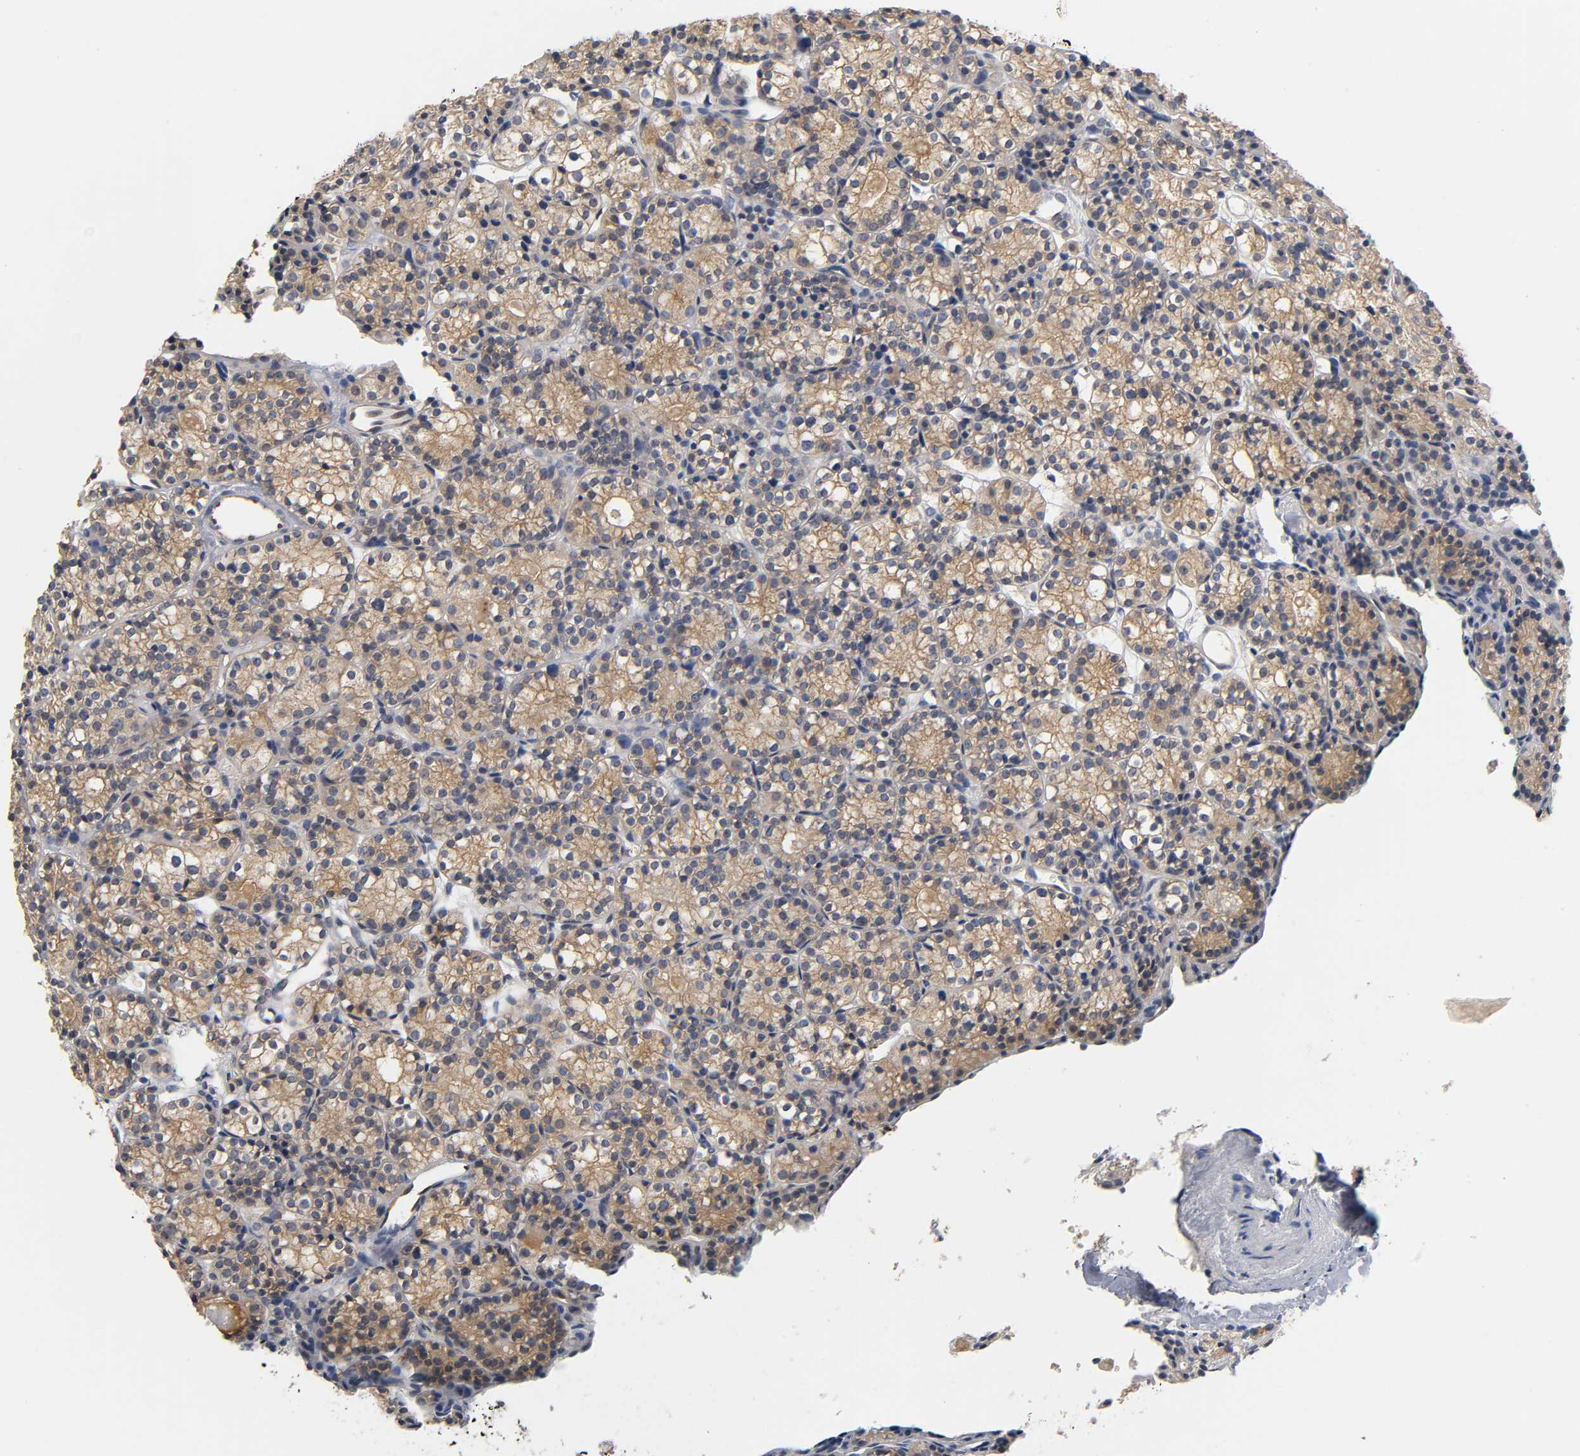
{"staining": {"intensity": "moderate", "quantity": ">75%", "location": "cytoplasmic/membranous"}, "tissue": "parathyroid gland", "cell_type": "Glandular cells", "image_type": "normal", "snomed": [{"axis": "morphology", "description": "Normal tissue, NOS"}, {"axis": "topography", "description": "Parathyroid gland"}], "caption": "Brown immunohistochemical staining in benign parathyroid gland shows moderate cytoplasmic/membranous expression in approximately >75% of glandular cells.", "gene": "FYN", "patient": {"sex": "female", "age": 64}}